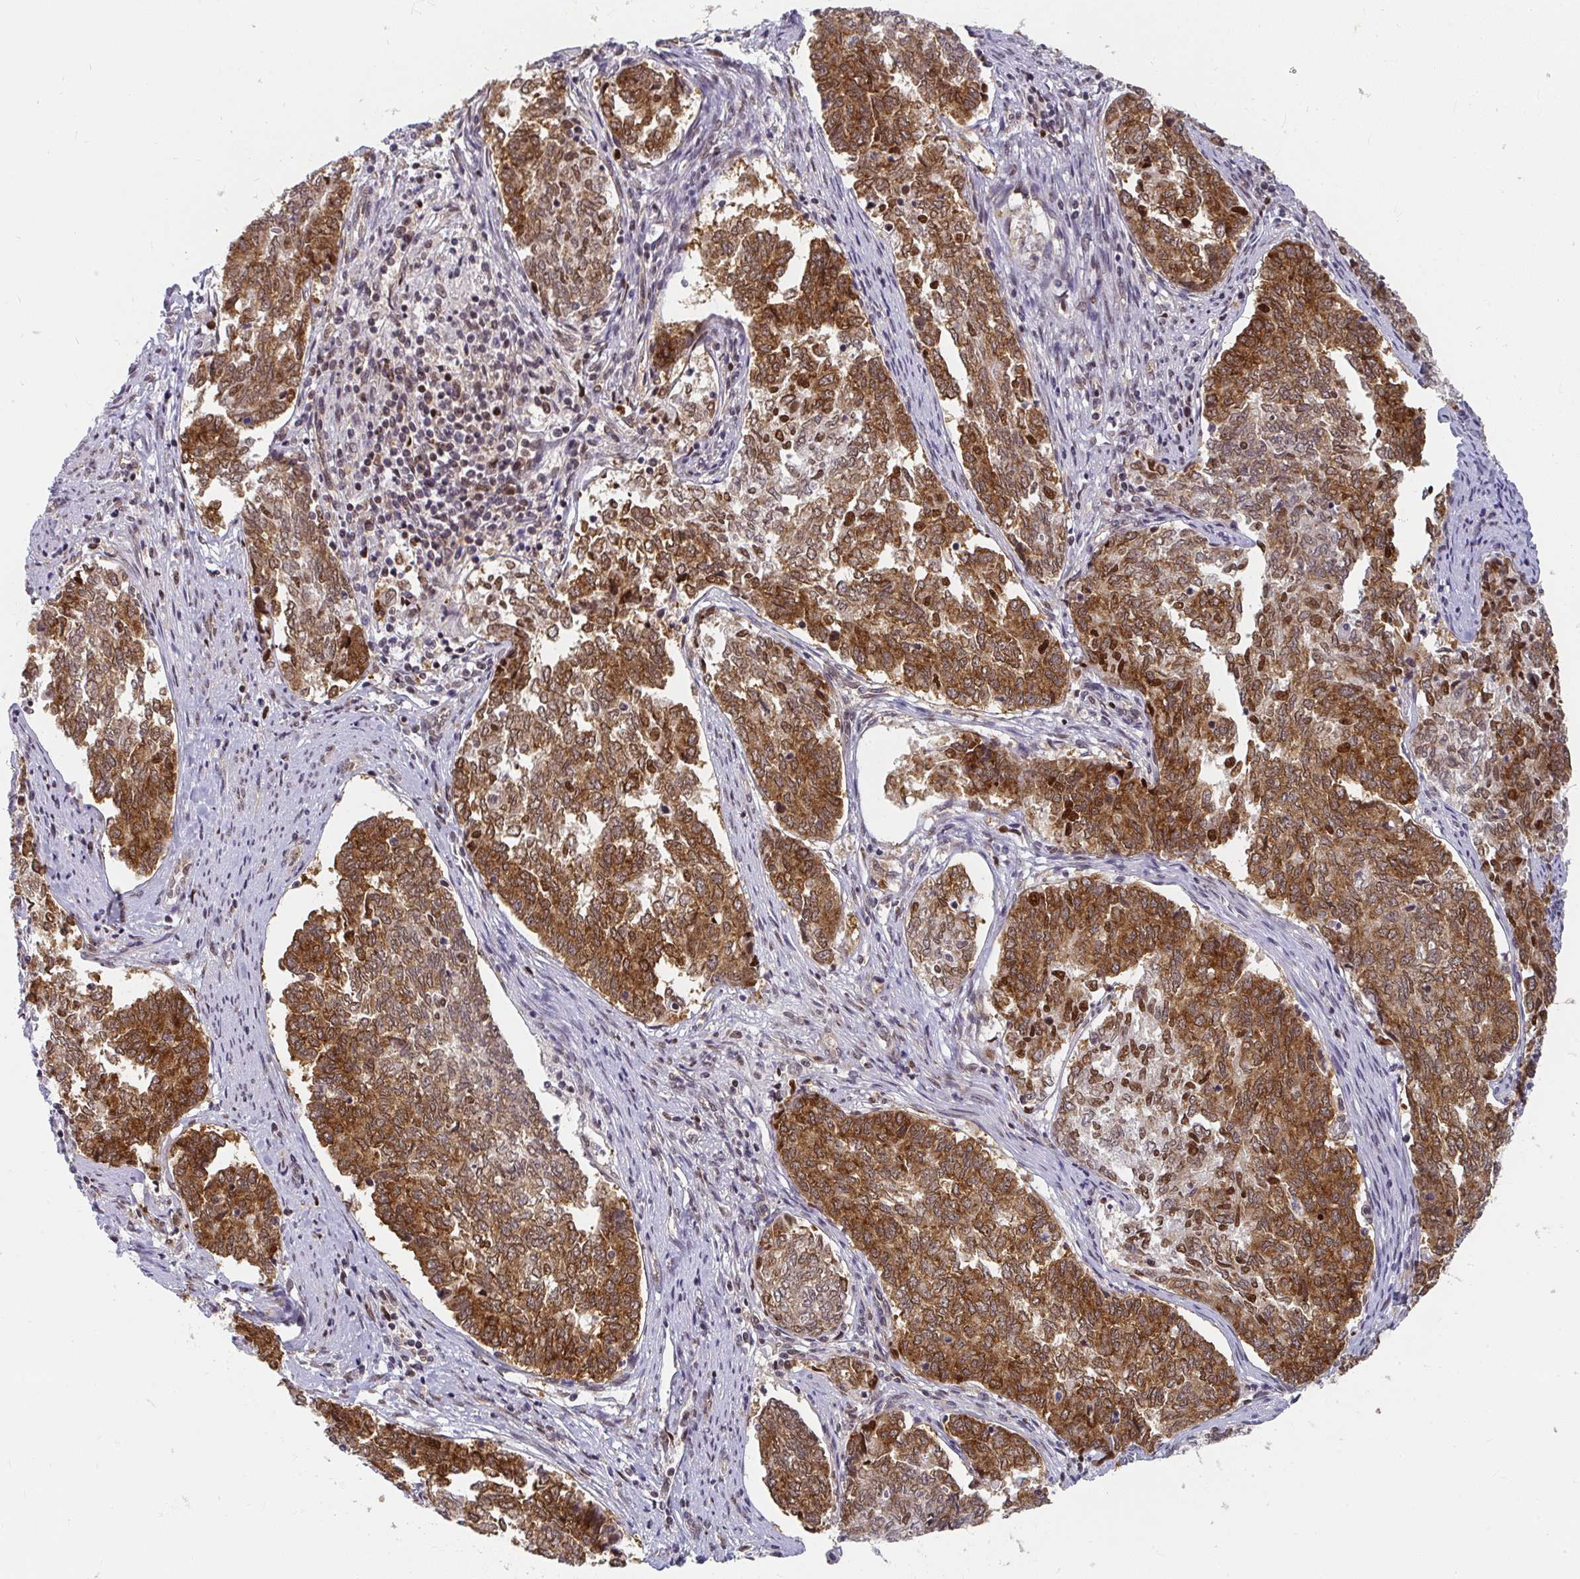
{"staining": {"intensity": "strong", "quantity": ">75%", "location": "cytoplasmic/membranous"}, "tissue": "endometrial cancer", "cell_type": "Tumor cells", "image_type": "cancer", "snomed": [{"axis": "morphology", "description": "Adenocarcinoma, NOS"}, {"axis": "topography", "description": "Endometrium"}], "caption": "Endometrial adenocarcinoma was stained to show a protein in brown. There is high levels of strong cytoplasmic/membranous positivity in about >75% of tumor cells.", "gene": "SYNCRIP", "patient": {"sex": "female", "age": 80}}